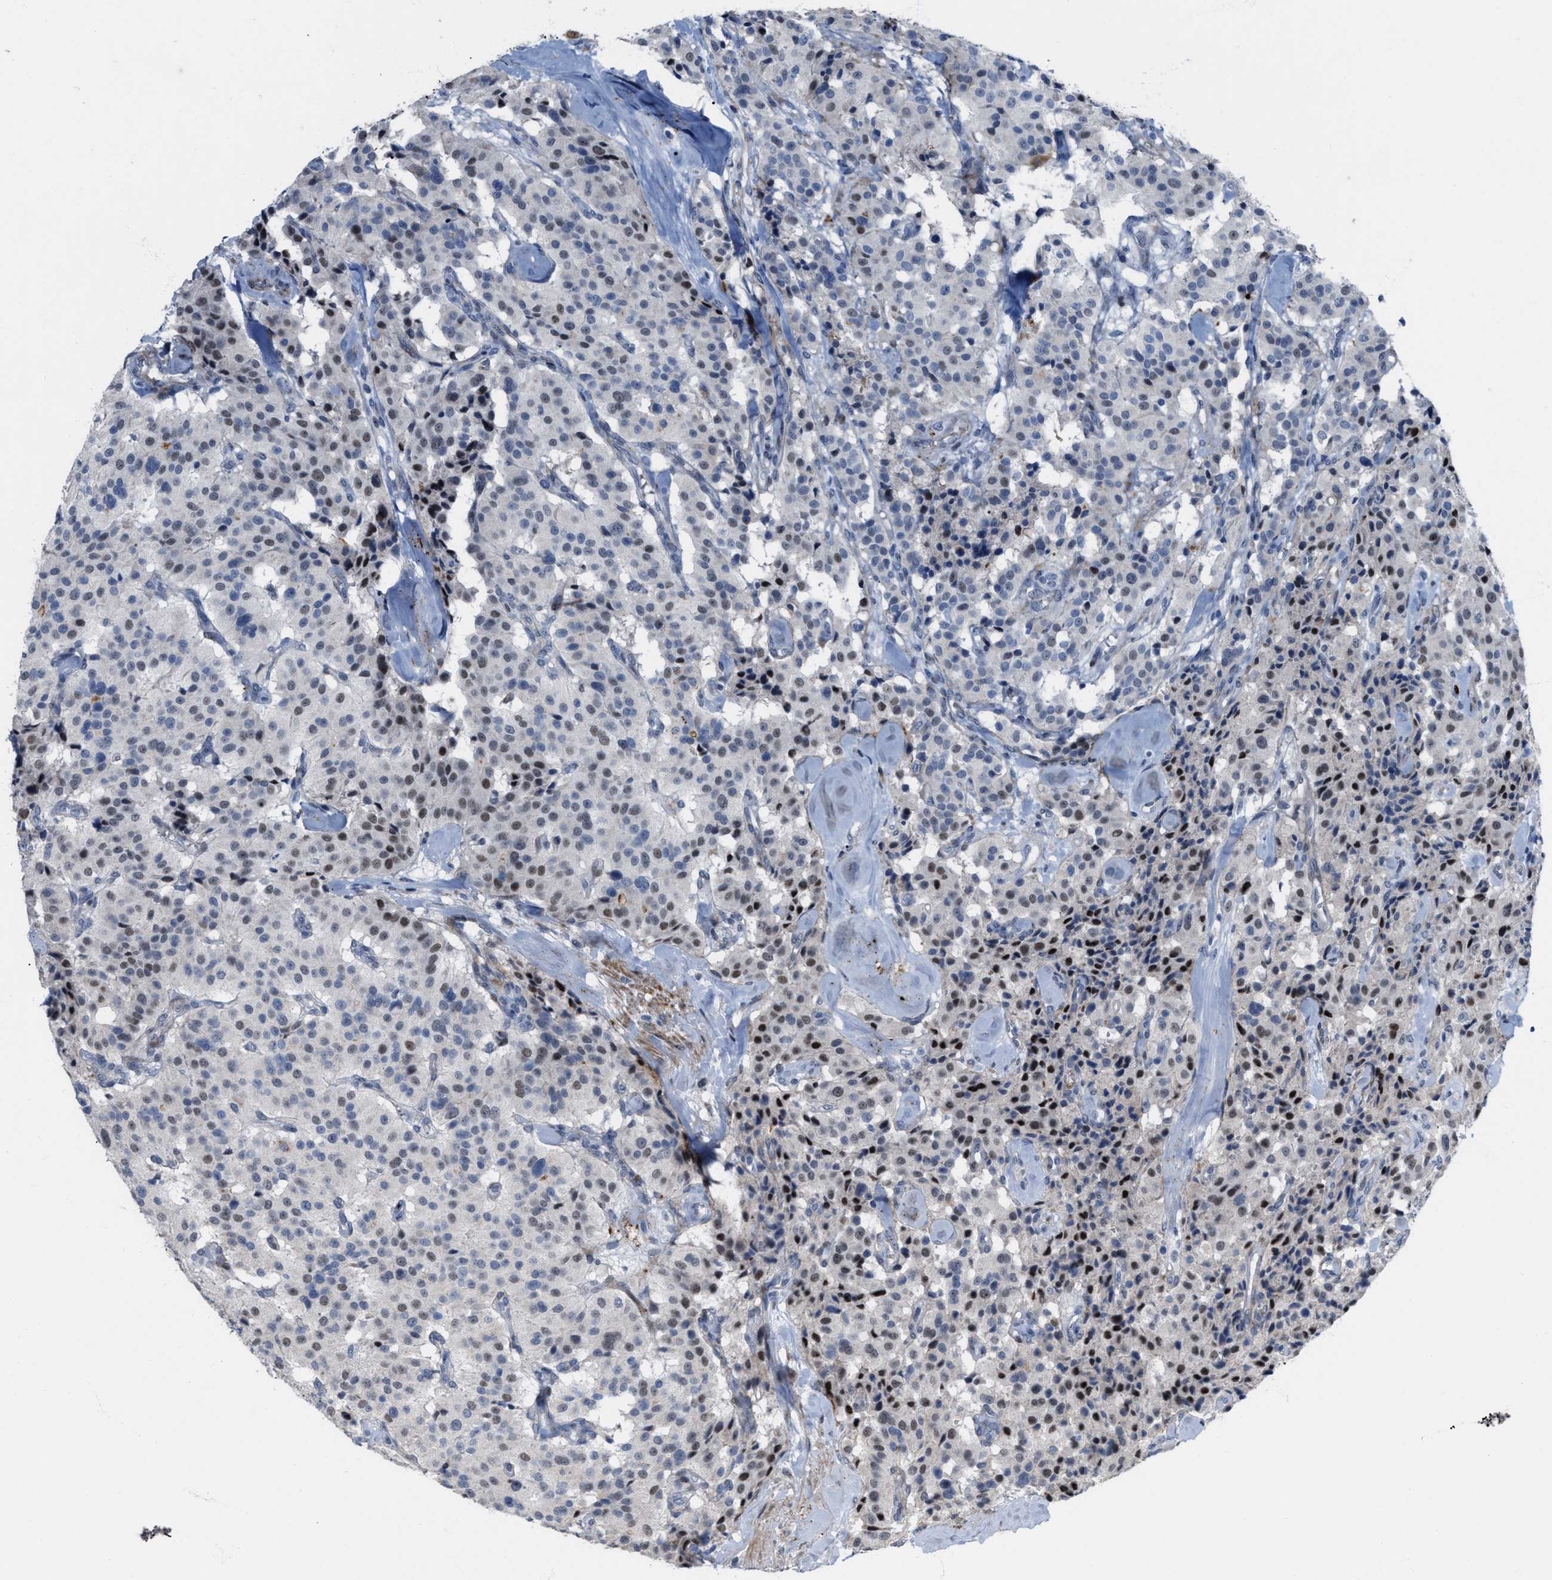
{"staining": {"intensity": "weak", "quantity": "25%-75%", "location": "nuclear"}, "tissue": "carcinoid", "cell_type": "Tumor cells", "image_type": "cancer", "snomed": [{"axis": "morphology", "description": "Carcinoid, malignant, NOS"}, {"axis": "topography", "description": "Lung"}], "caption": "A photomicrograph of malignant carcinoid stained for a protein demonstrates weak nuclear brown staining in tumor cells.", "gene": "POLR1F", "patient": {"sex": "male", "age": 30}}